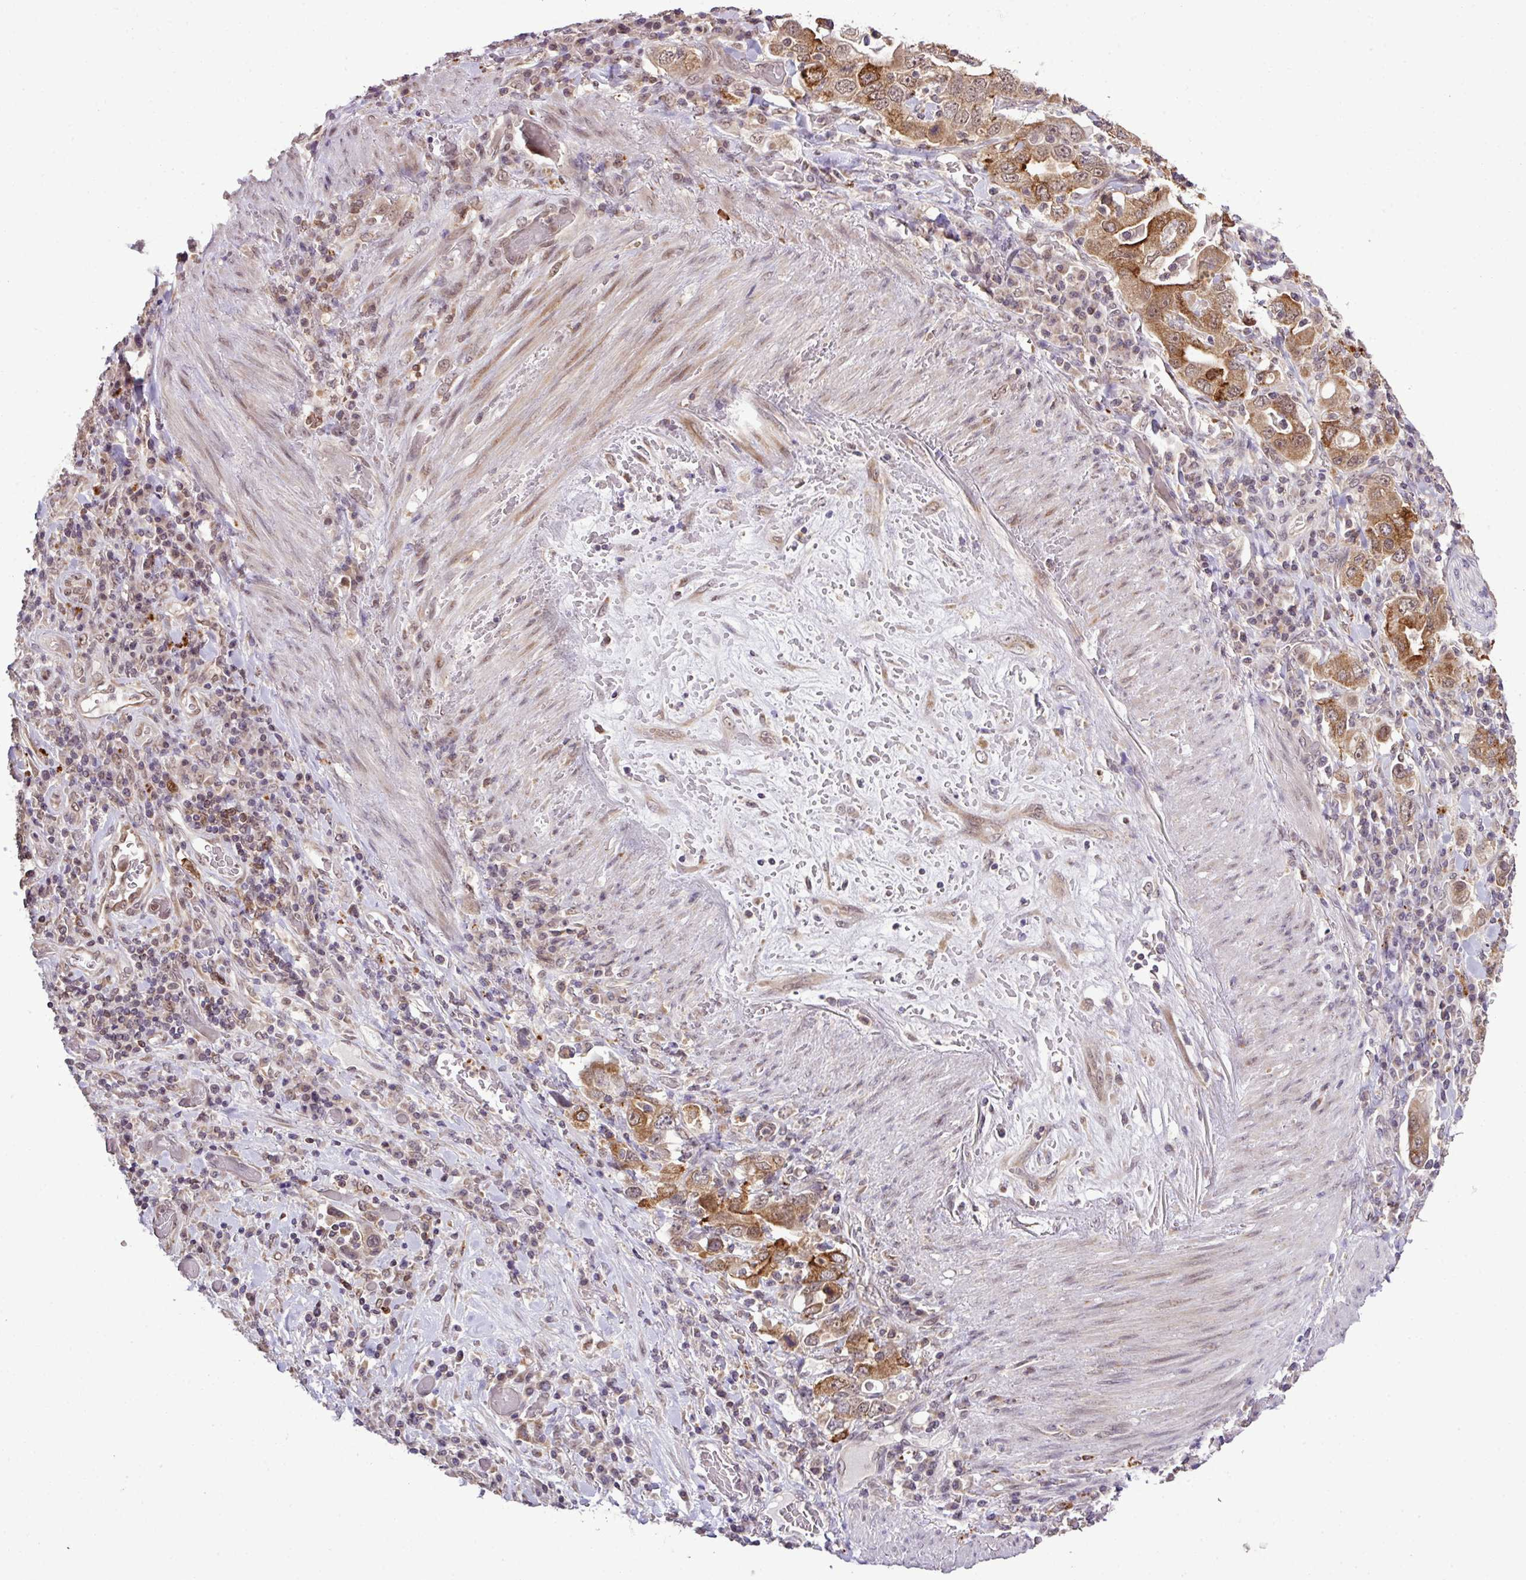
{"staining": {"intensity": "strong", "quantity": ">75%", "location": "cytoplasmic/membranous"}, "tissue": "stomach cancer", "cell_type": "Tumor cells", "image_type": "cancer", "snomed": [{"axis": "morphology", "description": "Adenocarcinoma, NOS"}, {"axis": "topography", "description": "Stomach, upper"}, {"axis": "topography", "description": "Stomach"}], "caption": "Human stomach adenocarcinoma stained with a protein marker reveals strong staining in tumor cells.", "gene": "SMCO4", "patient": {"sex": "male", "age": 62}}